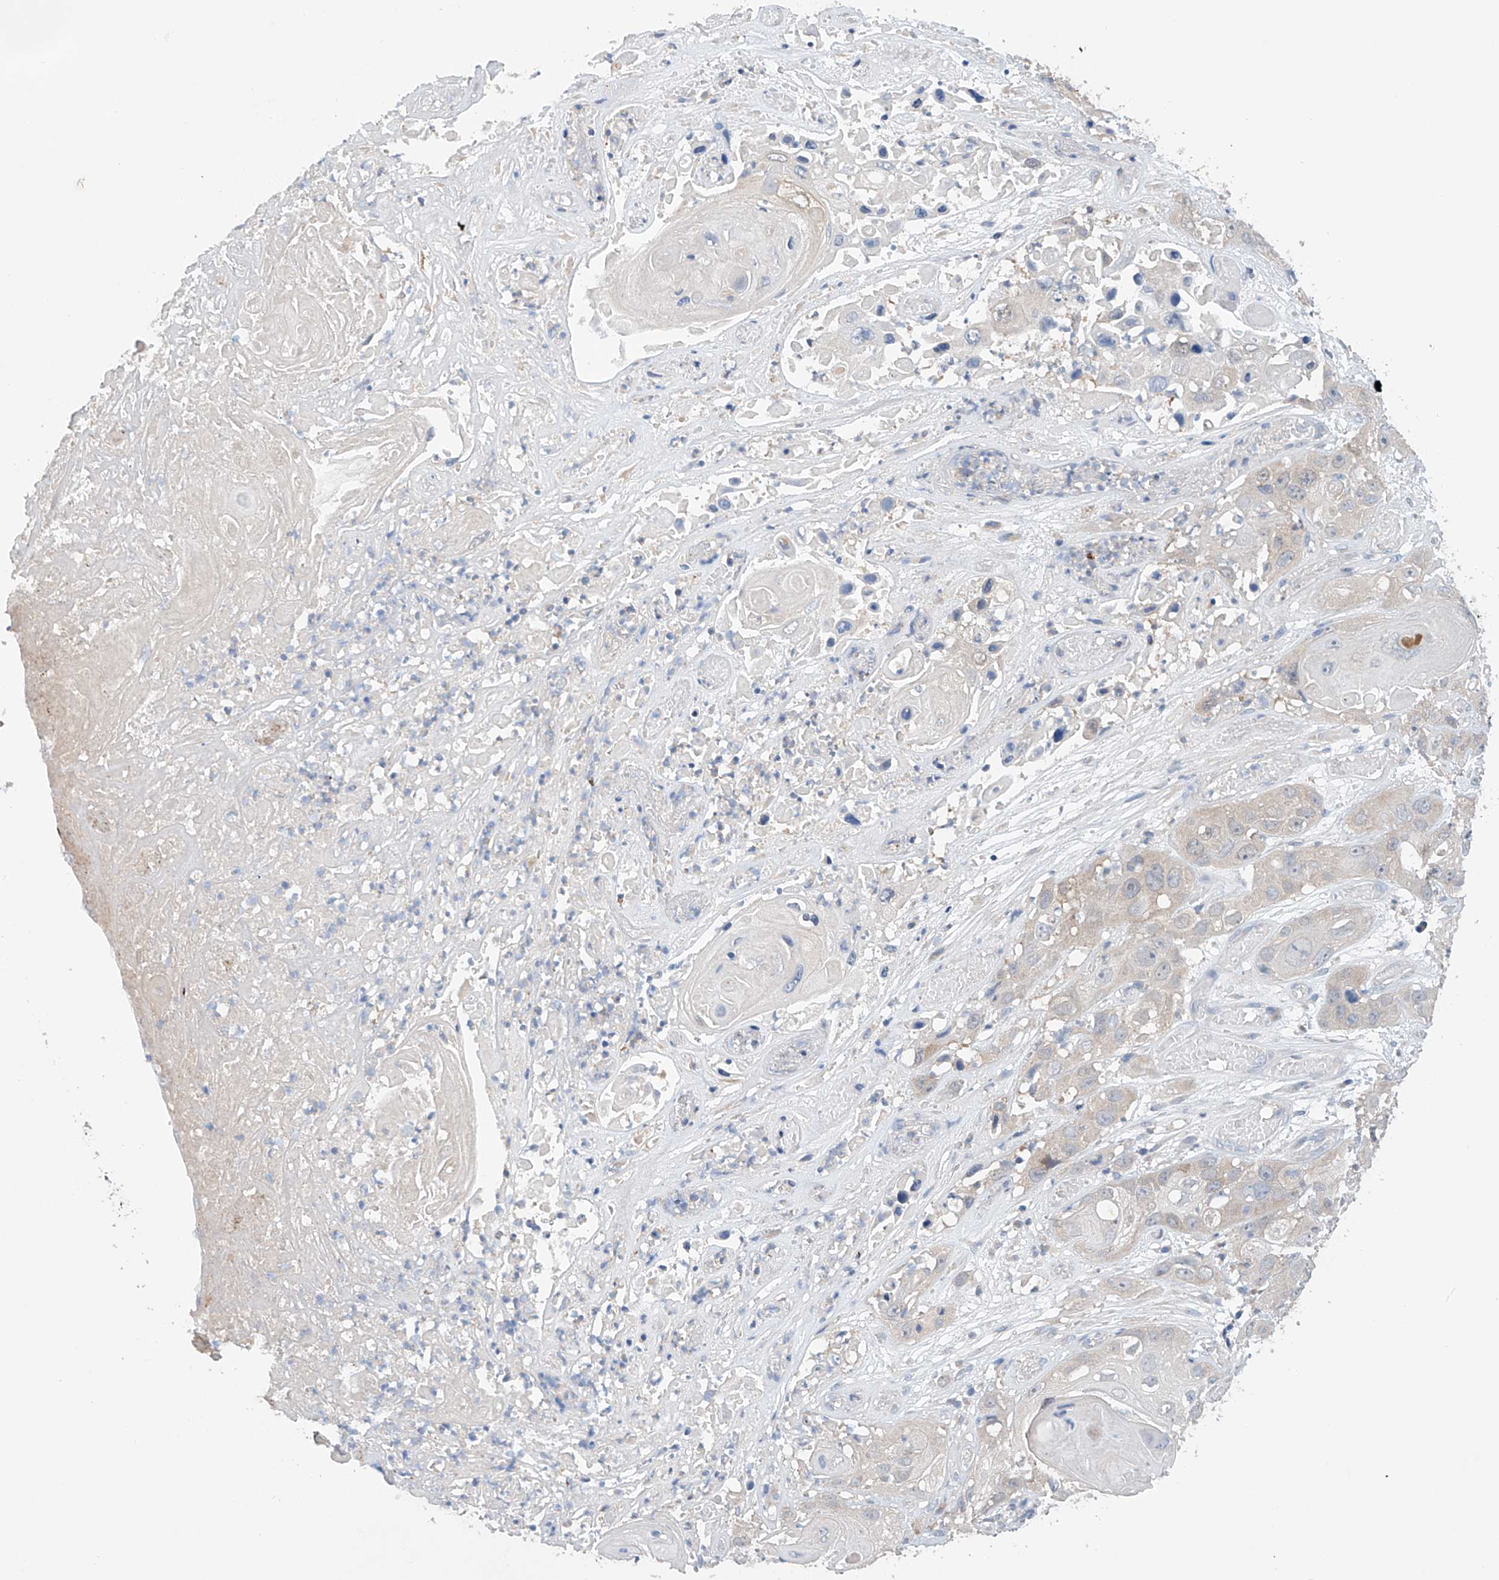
{"staining": {"intensity": "weak", "quantity": "<25%", "location": "cytoplasmic/membranous"}, "tissue": "skin cancer", "cell_type": "Tumor cells", "image_type": "cancer", "snomed": [{"axis": "morphology", "description": "Squamous cell carcinoma, NOS"}, {"axis": "topography", "description": "Skin"}], "caption": "IHC histopathology image of neoplastic tissue: skin cancer (squamous cell carcinoma) stained with DAB exhibits no significant protein positivity in tumor cells.", "gene": "GPC4", "patient": {"sex": "male", "age": 55}}